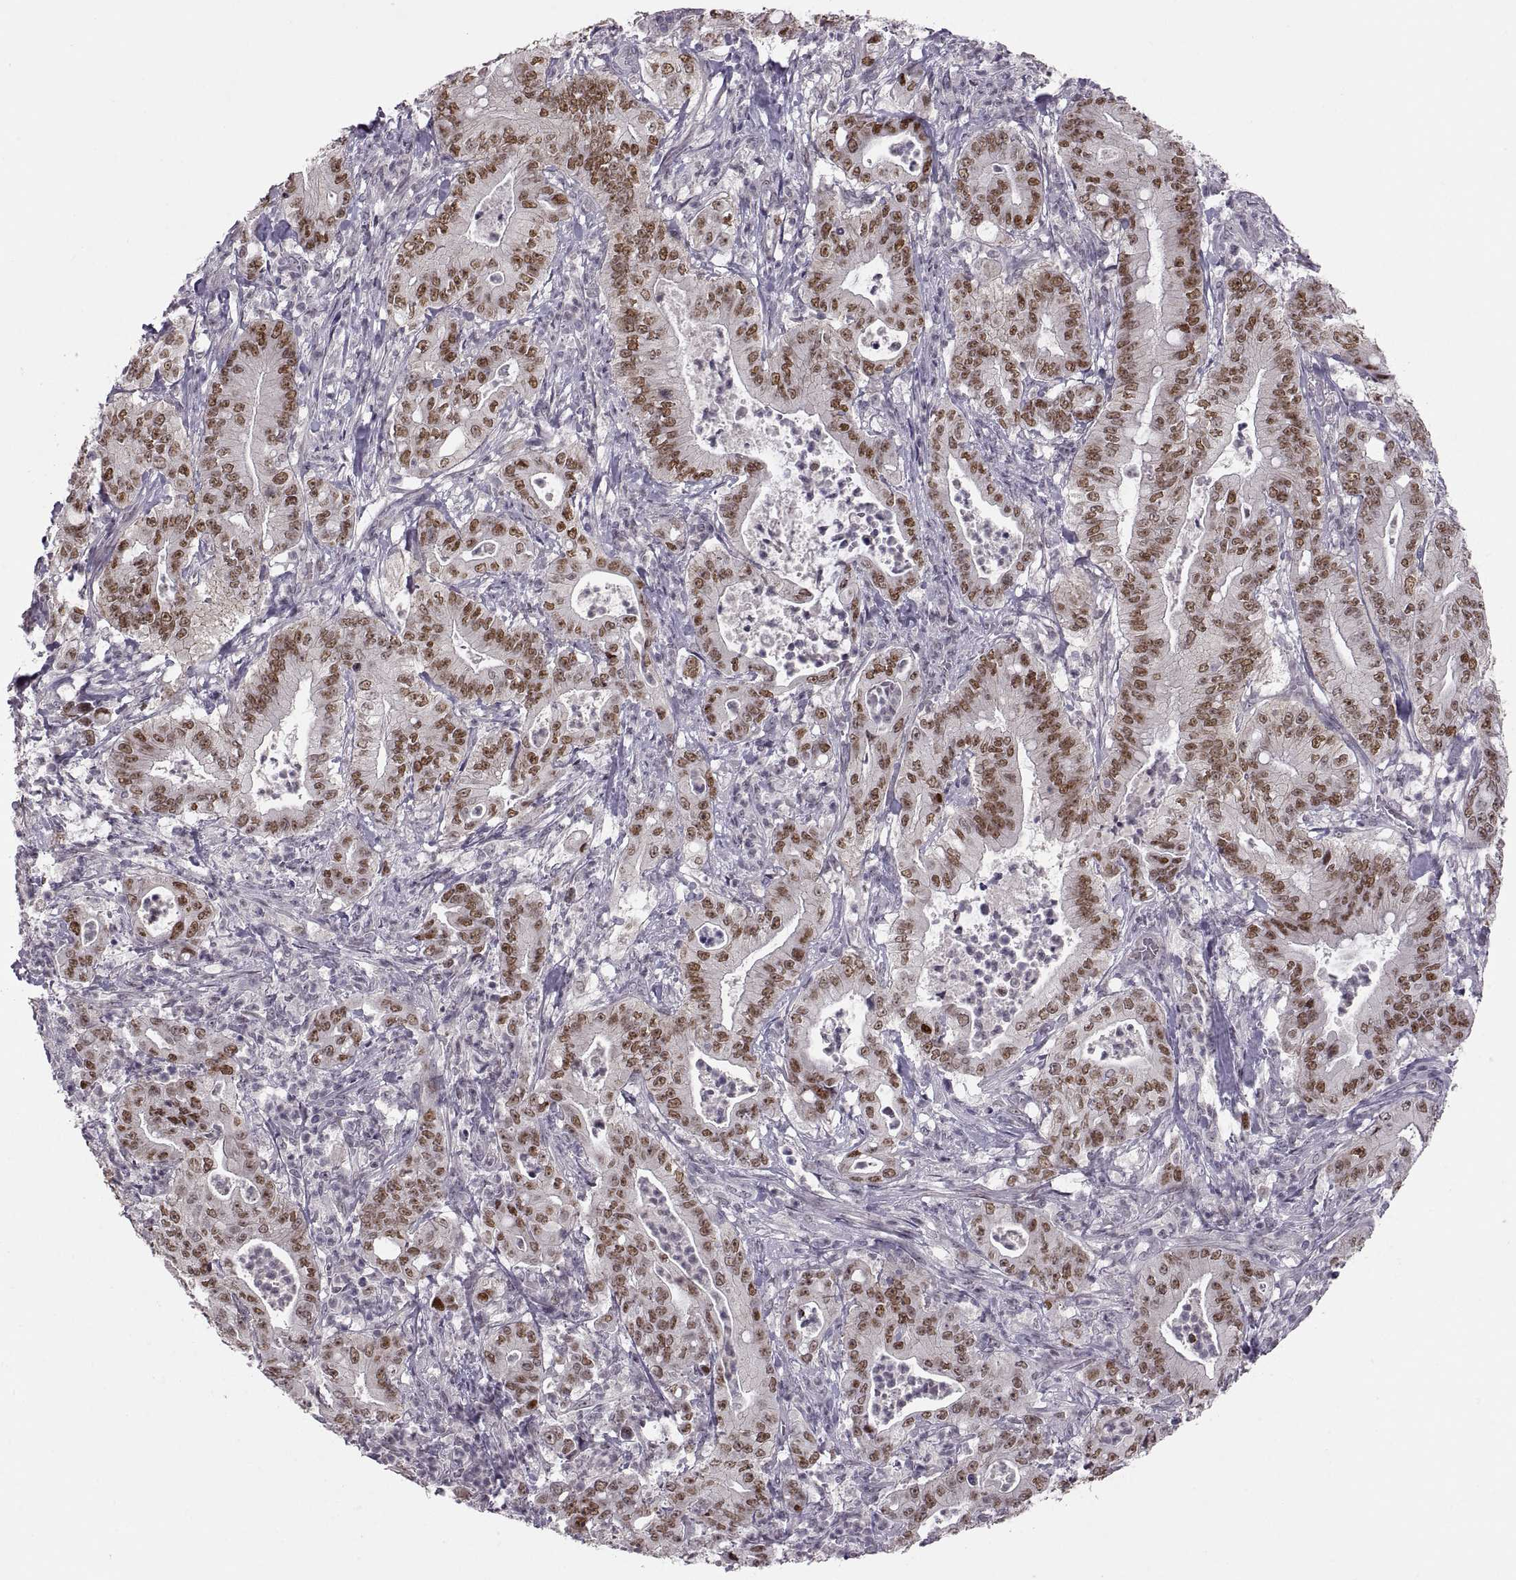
{"staining": {"intensity": "strong", "quantity": ">75%", "location": "nuclear"}, "tissue": "pancreatic cancer", "cell_type": "Tumor cells", "image_type": "cancer", "snomed": [{"axis": "morphology", "description": "Adenocarcinoma, NOS"}, {"axis": "topography", "description": "Pancreas"}], "caption": "This is a photomicrograph of immunohistochemistry staining of pancreatic adenocarcinoma, which shows strong expression in the nuclear of tumor cells.", "gene": "SNAI1", "patient": {"sex": "male", "age": 71}}